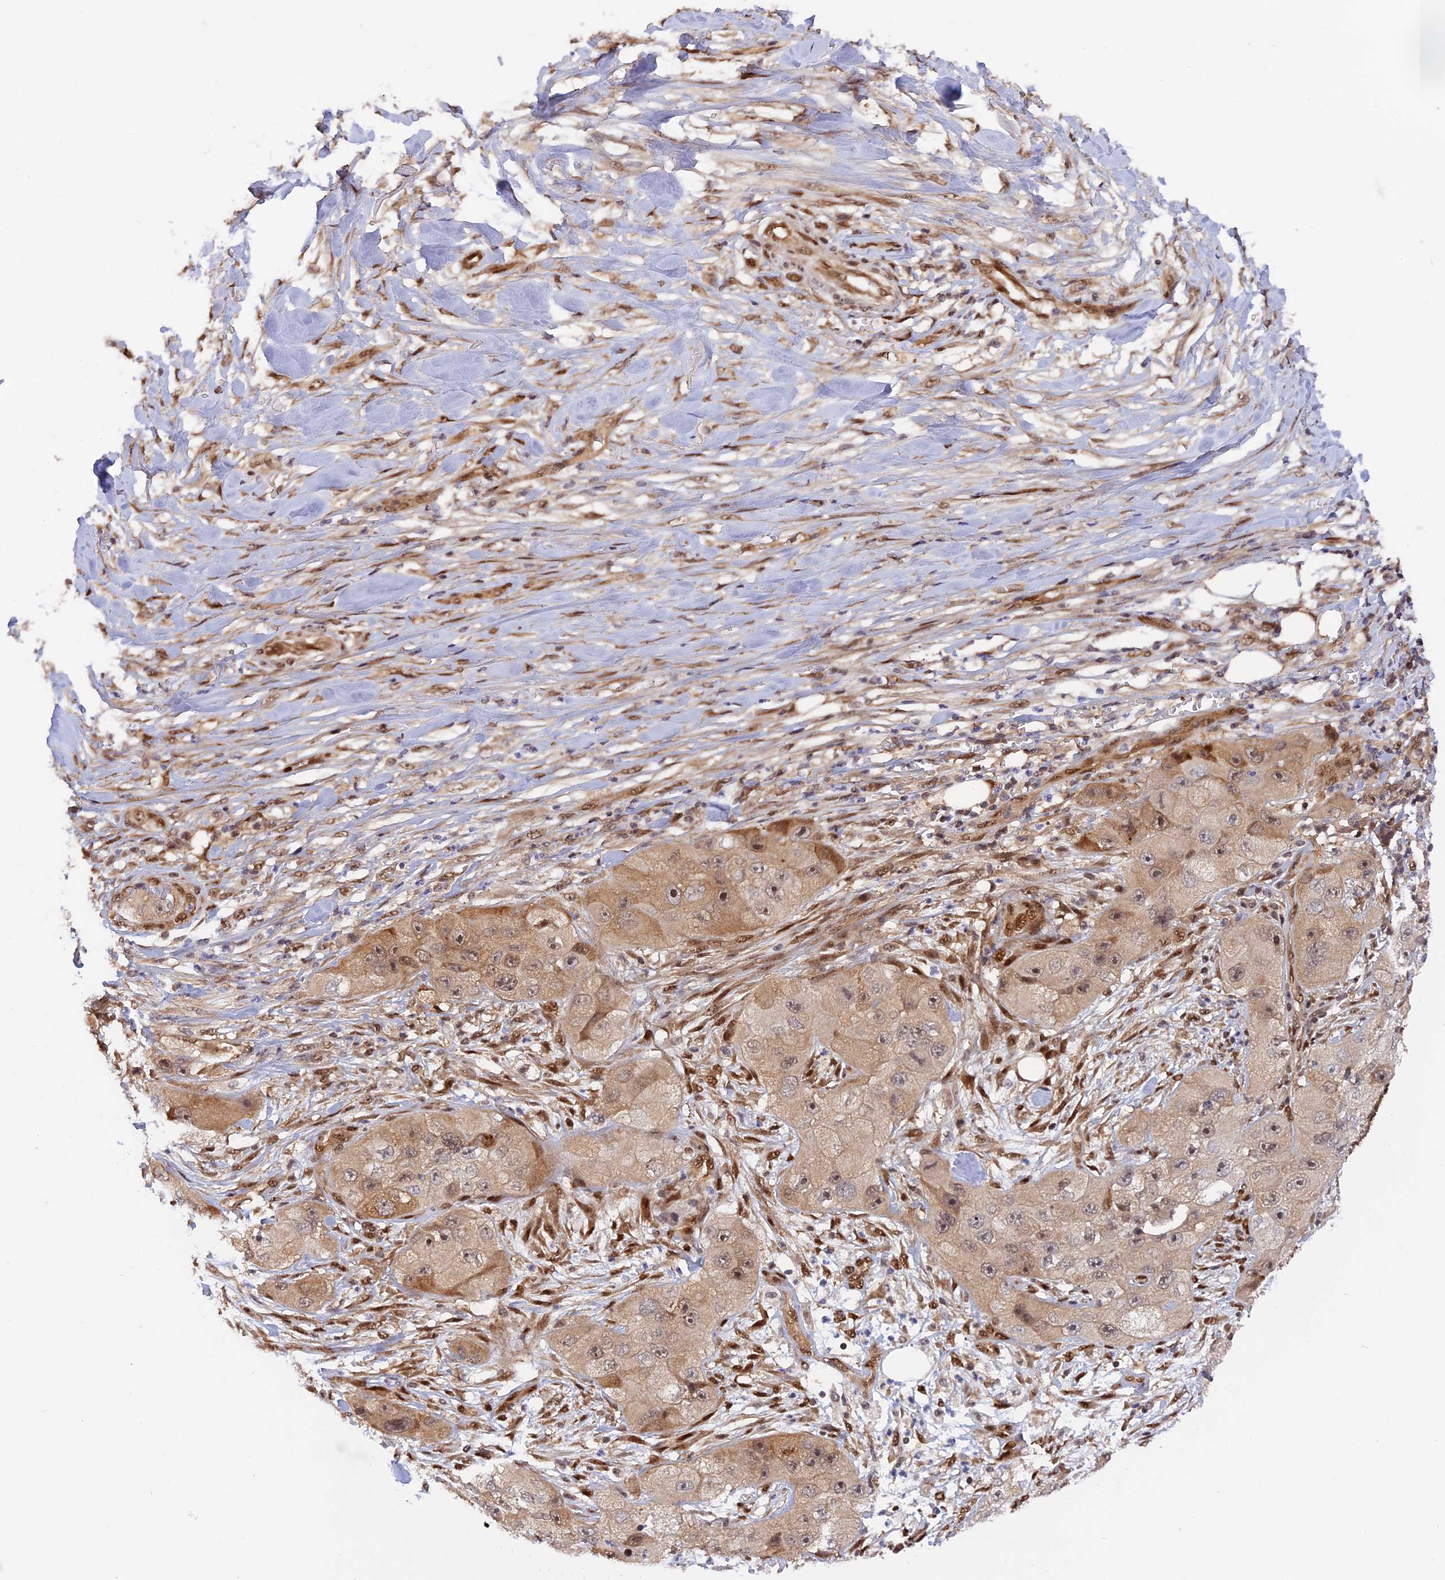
{"staining": {"intensity": "moderate", "quantity": "<25%", "location": "cytoplasmic/membranous,nuclear"}, "tissue": "skin cancer", "cell_type": "Tumor cells", "image_type": "cancer", "snomed": [{"axis": "morphology", "description": "Squamous cell carcinoma, NOS"}, {"axis": "topography", "description": "Skin"}, {"axis": "topography", "description": "Subcutis"}], "caption": "IHC image of human skin cancer stained for a protein (brown), which shows low levels of moderate cytoplasmic/membranous and nuclear staining in approximately <25% of tumor cells.", "gene": "ZNF428", "patient": {"sex": "male", "age": 73}}